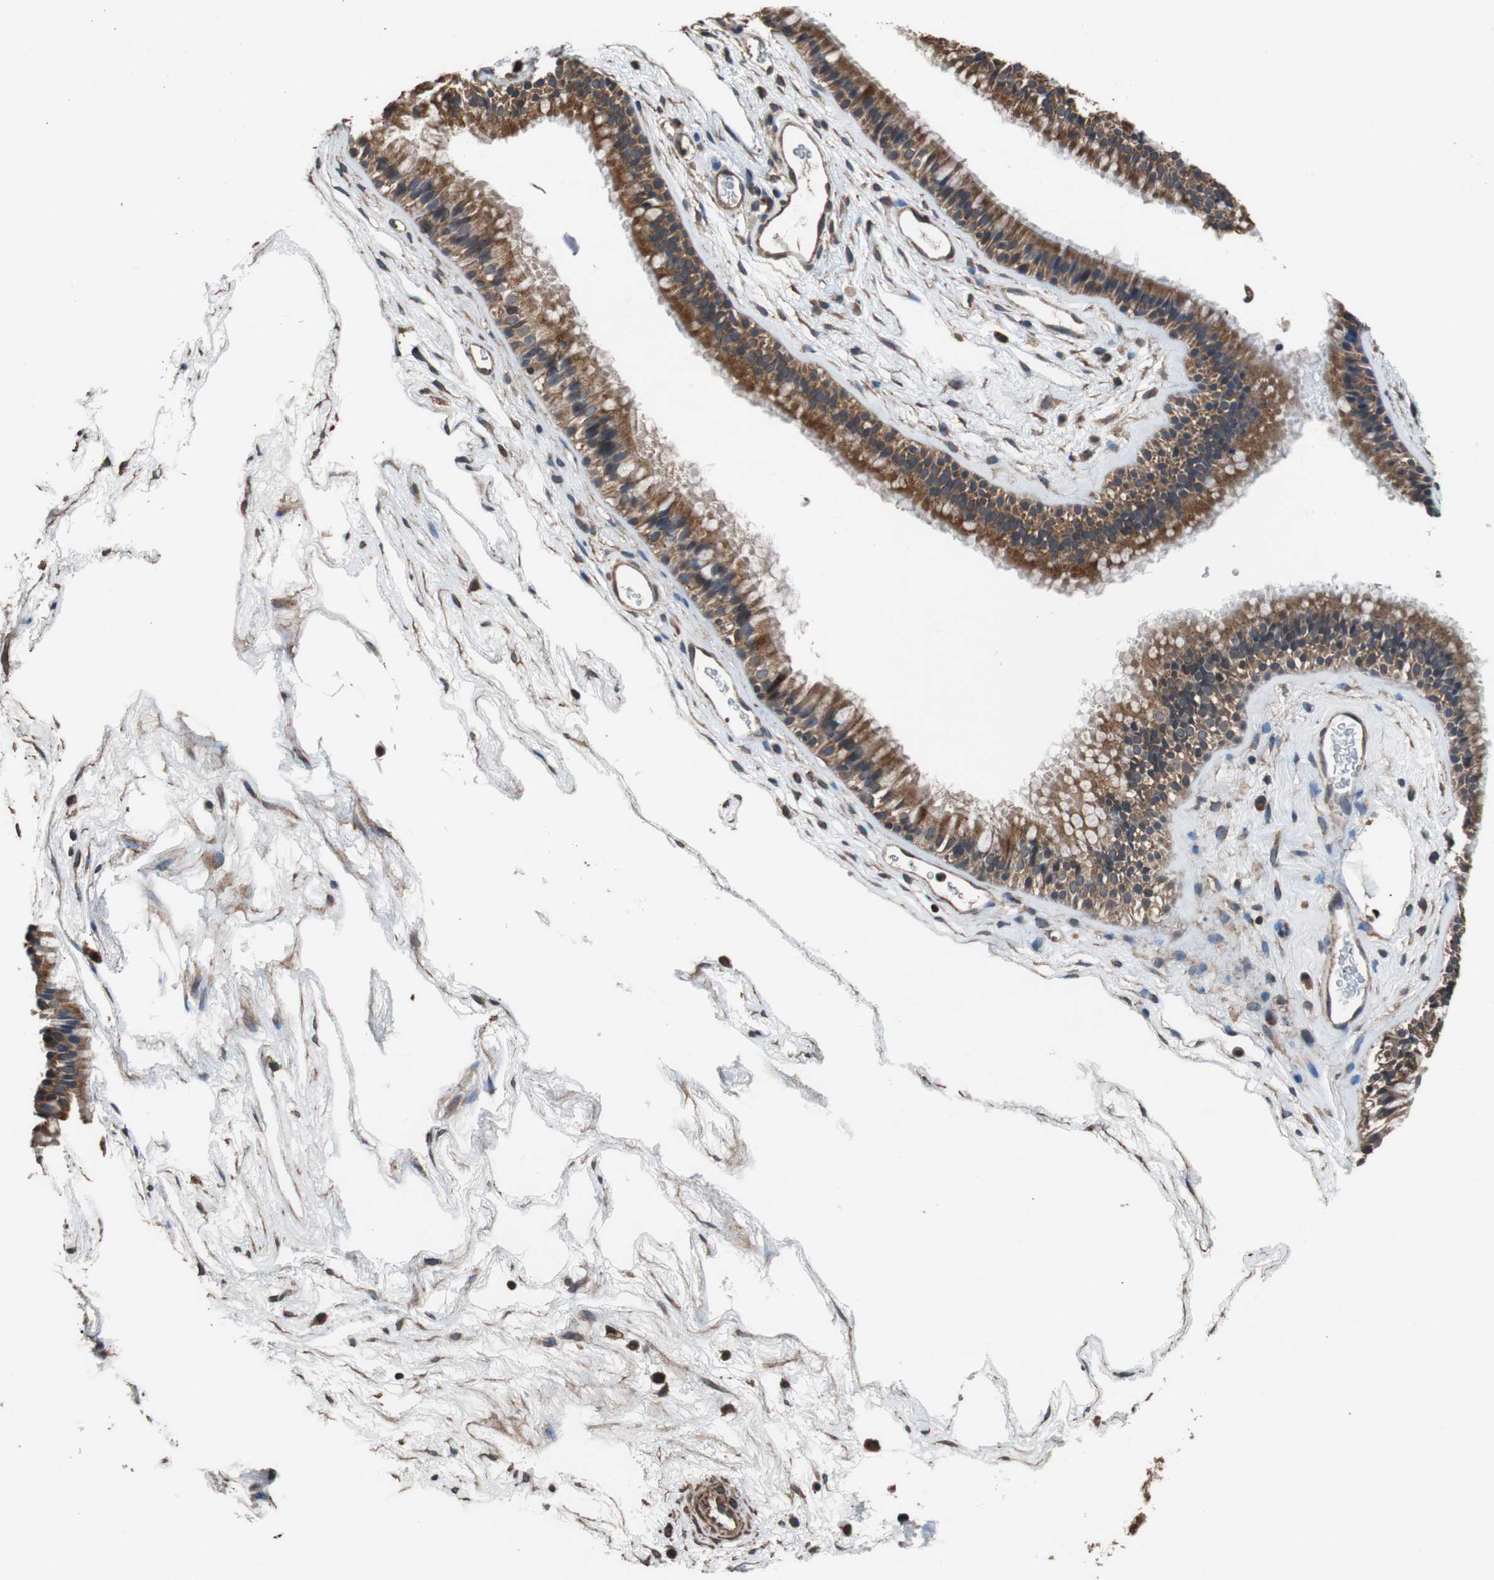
{"staining": {"intensity": "moderate", "quantity": ">75%", "location": "cytoplasmic/membranous"}, "tissue": "nasopharynx", "cell_type": "Respiratory epithelial cells", "image_type": "normal", "snomed": [{"axis": "morphology", "description": "Normal tissue, NOS"}, {"axis": "morphology", "description": "Inflammation, NOS"}, {"axis": "topography", "description": "Nasopharynx"}], "caption": "Respiratory epithelial cells display medium levels of moderate cytoplasmic/membranous positivity in approximately >75% of cells in normal nasopharynx. Ihc stains the protein in brown and the nuclei are stained blue.", "gene": "PITRM1", "patient": {"sex": "male", "age": 48}}